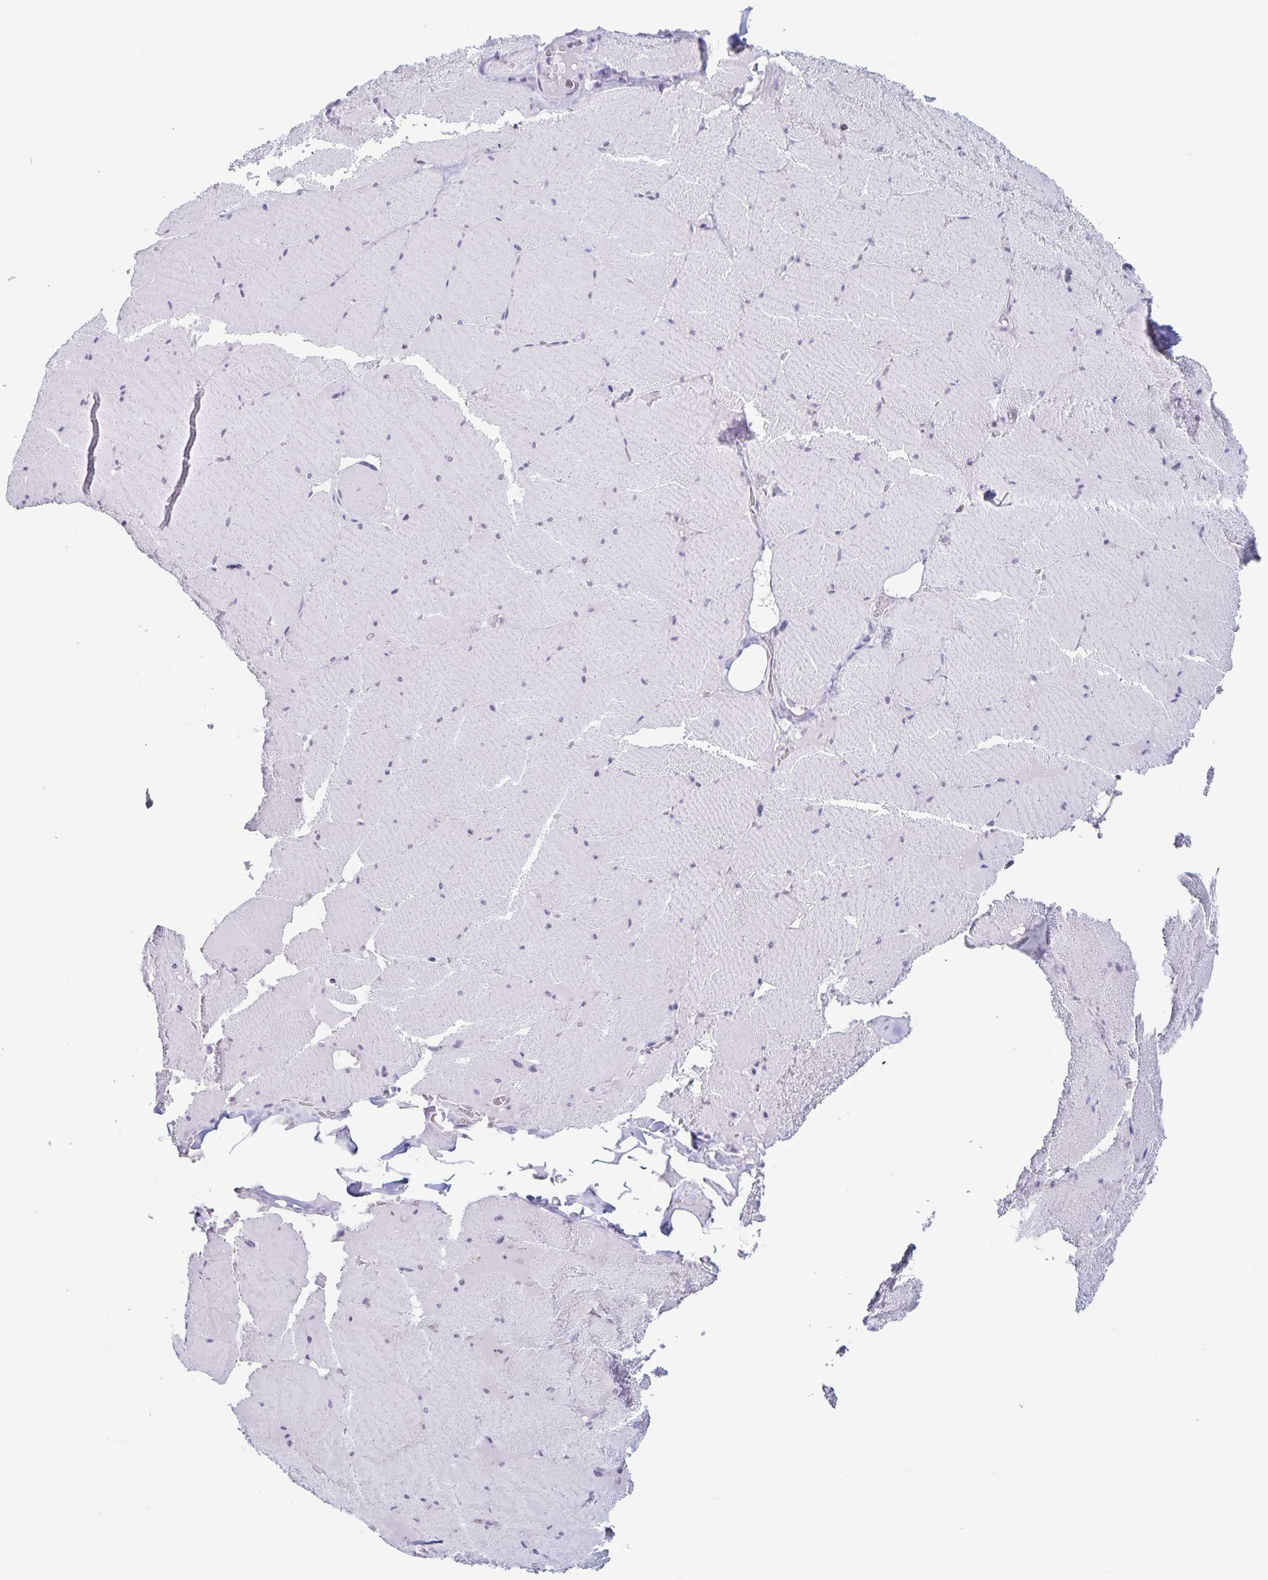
{"staining": {"intensity": "negative", "quantity": "none", "location": "none"}, "tissue": "skeletal muscle", "cell_type": "Myocytes", "image_type": "normal", "snomed": [{"axis": "morphology", "description": "Normal tissue, NOS"}, {"axis": "topography", "description": "Skeletal muscle"}, {"axis": "topography", "description": "Head-Neck"}], "caption": "A high-resolution histopathology image shows immunohistochemistry (IHC) staining of benign skeletal muscle, which displays no significant staining in myocytes.", "gene": "LCE6A", "patient": {"sex": "male", "age": 66}}